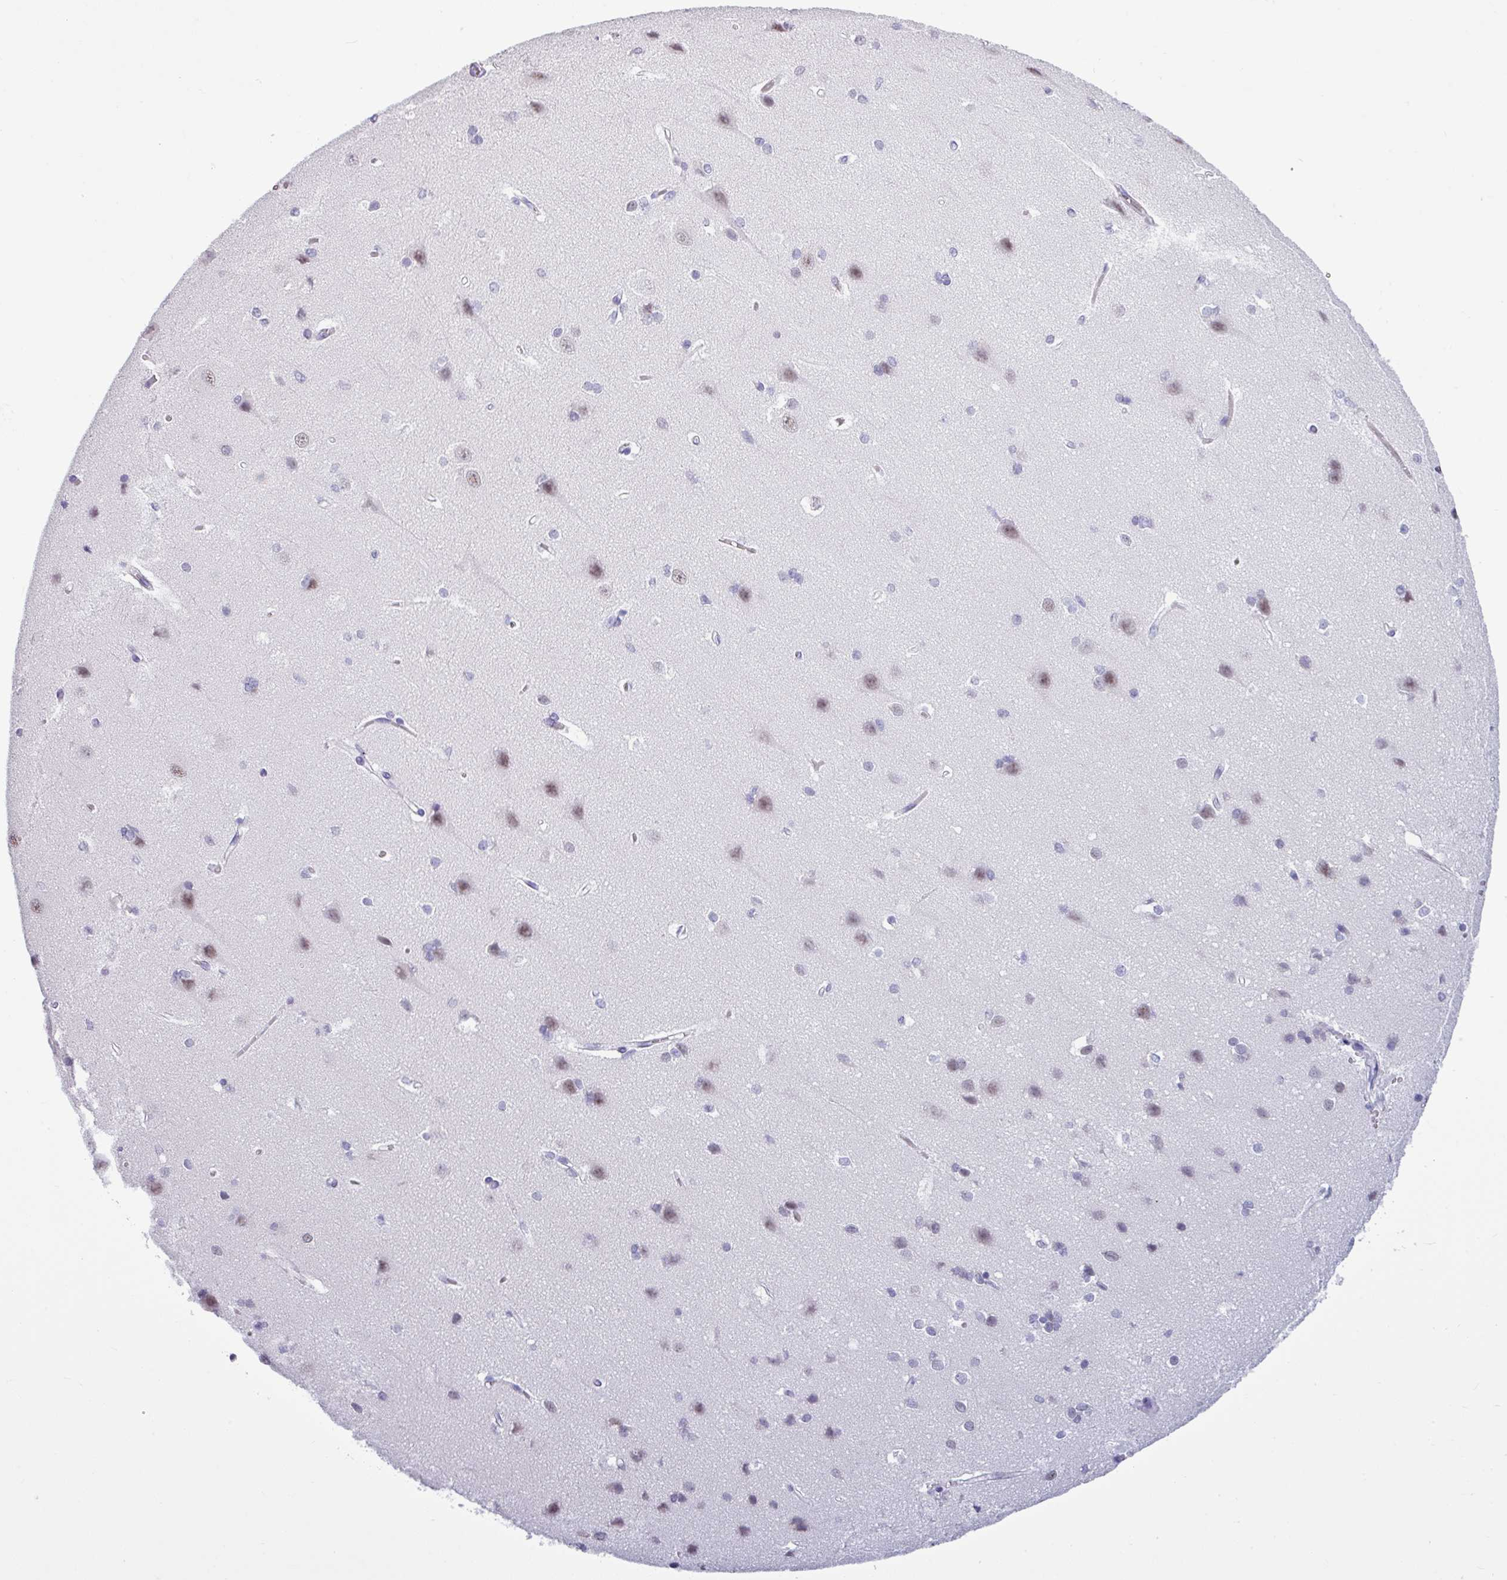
{"staining": {"intensity": "weak", "quantity": "<25%", "location": "nuclear"}, "tissue": "cerebral cortex", "cell_type": "Endothelial cells", "image_type": "normal", "snomed": [{"axis": "morphology", "description": "Normal tissue, NOS"}, {"axis": "topography", "description": "Cerebral cortex"}], "caption": "Immunohistochemistry of normal cerebral cortex displays no positivity in endothelial cells. (Stains: DAB immunohistochemistry with hematoxylin counter stain, Microscopy: brightfield microscopy at high magnification).", "gene": "SRGAP1", "patient": {"sex": "male", "age": 37}}